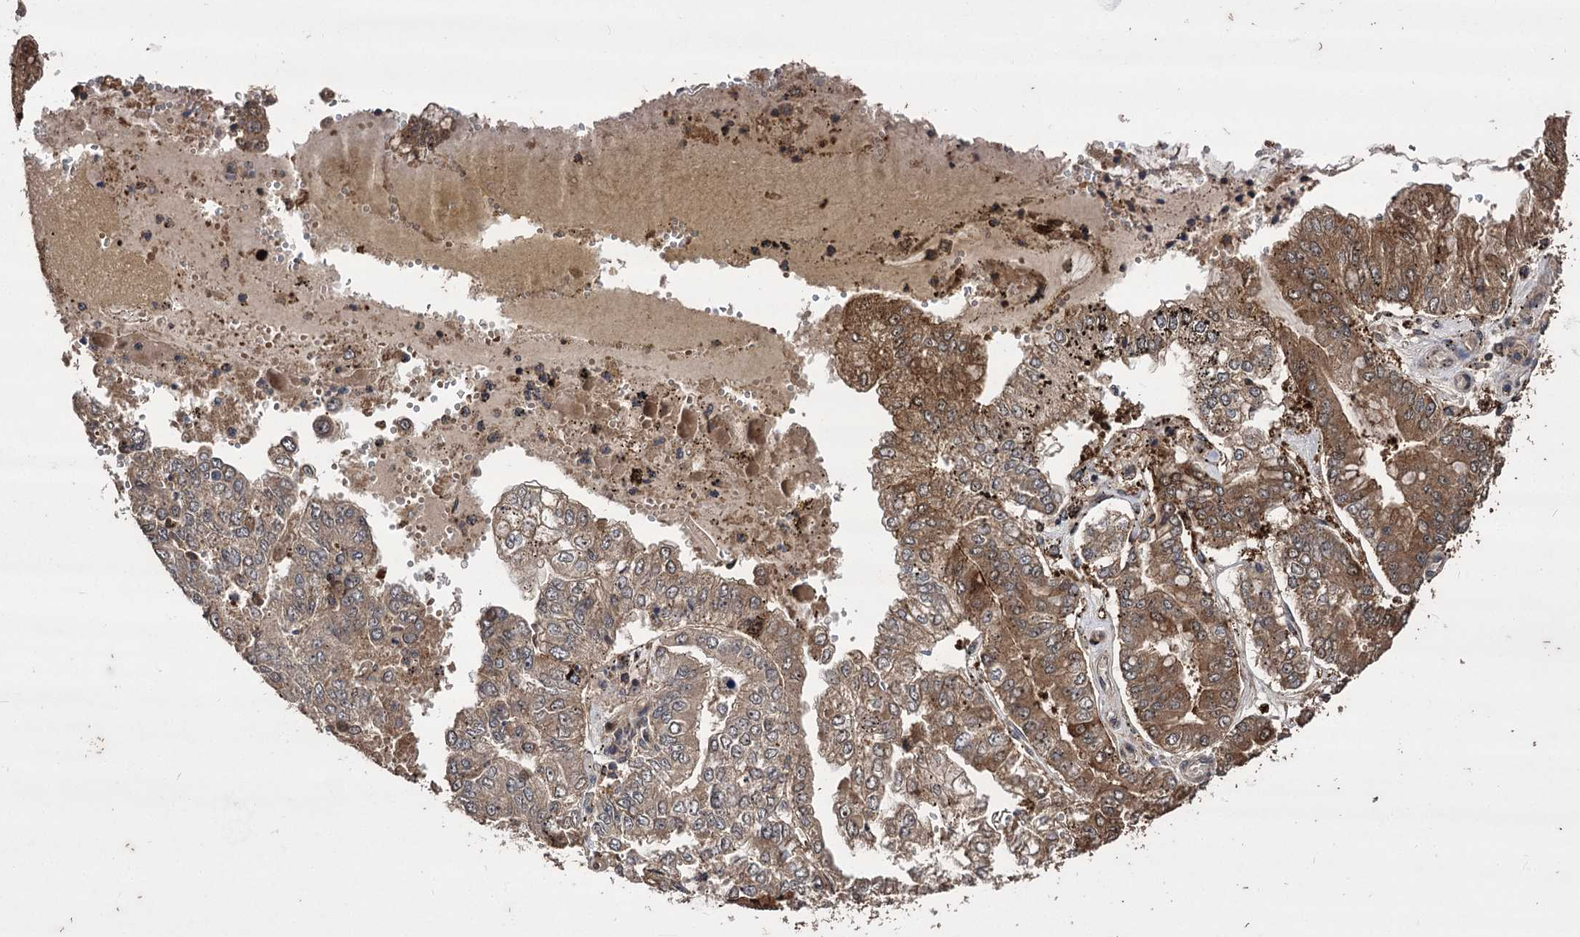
{"staining": {"intensity": "moderate", "quantity": ">75%", "location": "cytoplasmic/membranous"}, "tissue": "stomach cancer", "cell_type": "Tumor cells", "image_type": "cancer", "snomed": [{"axis": "morphology", "description": "Adenocarcinoma, NOS"}, {"axis": "topography", "description": "Stomach"}], "caption": "DAB (3,3'-diaminobenzidine) immunohistochemical staining of stomach cancer (adenocarcinoma) exhibits moderate cytoplasmic/membranous protein expression in approximately >75% of tumor cells.", "gene": "RASSF3", "patient": {"sex": "male", "age": 76}}